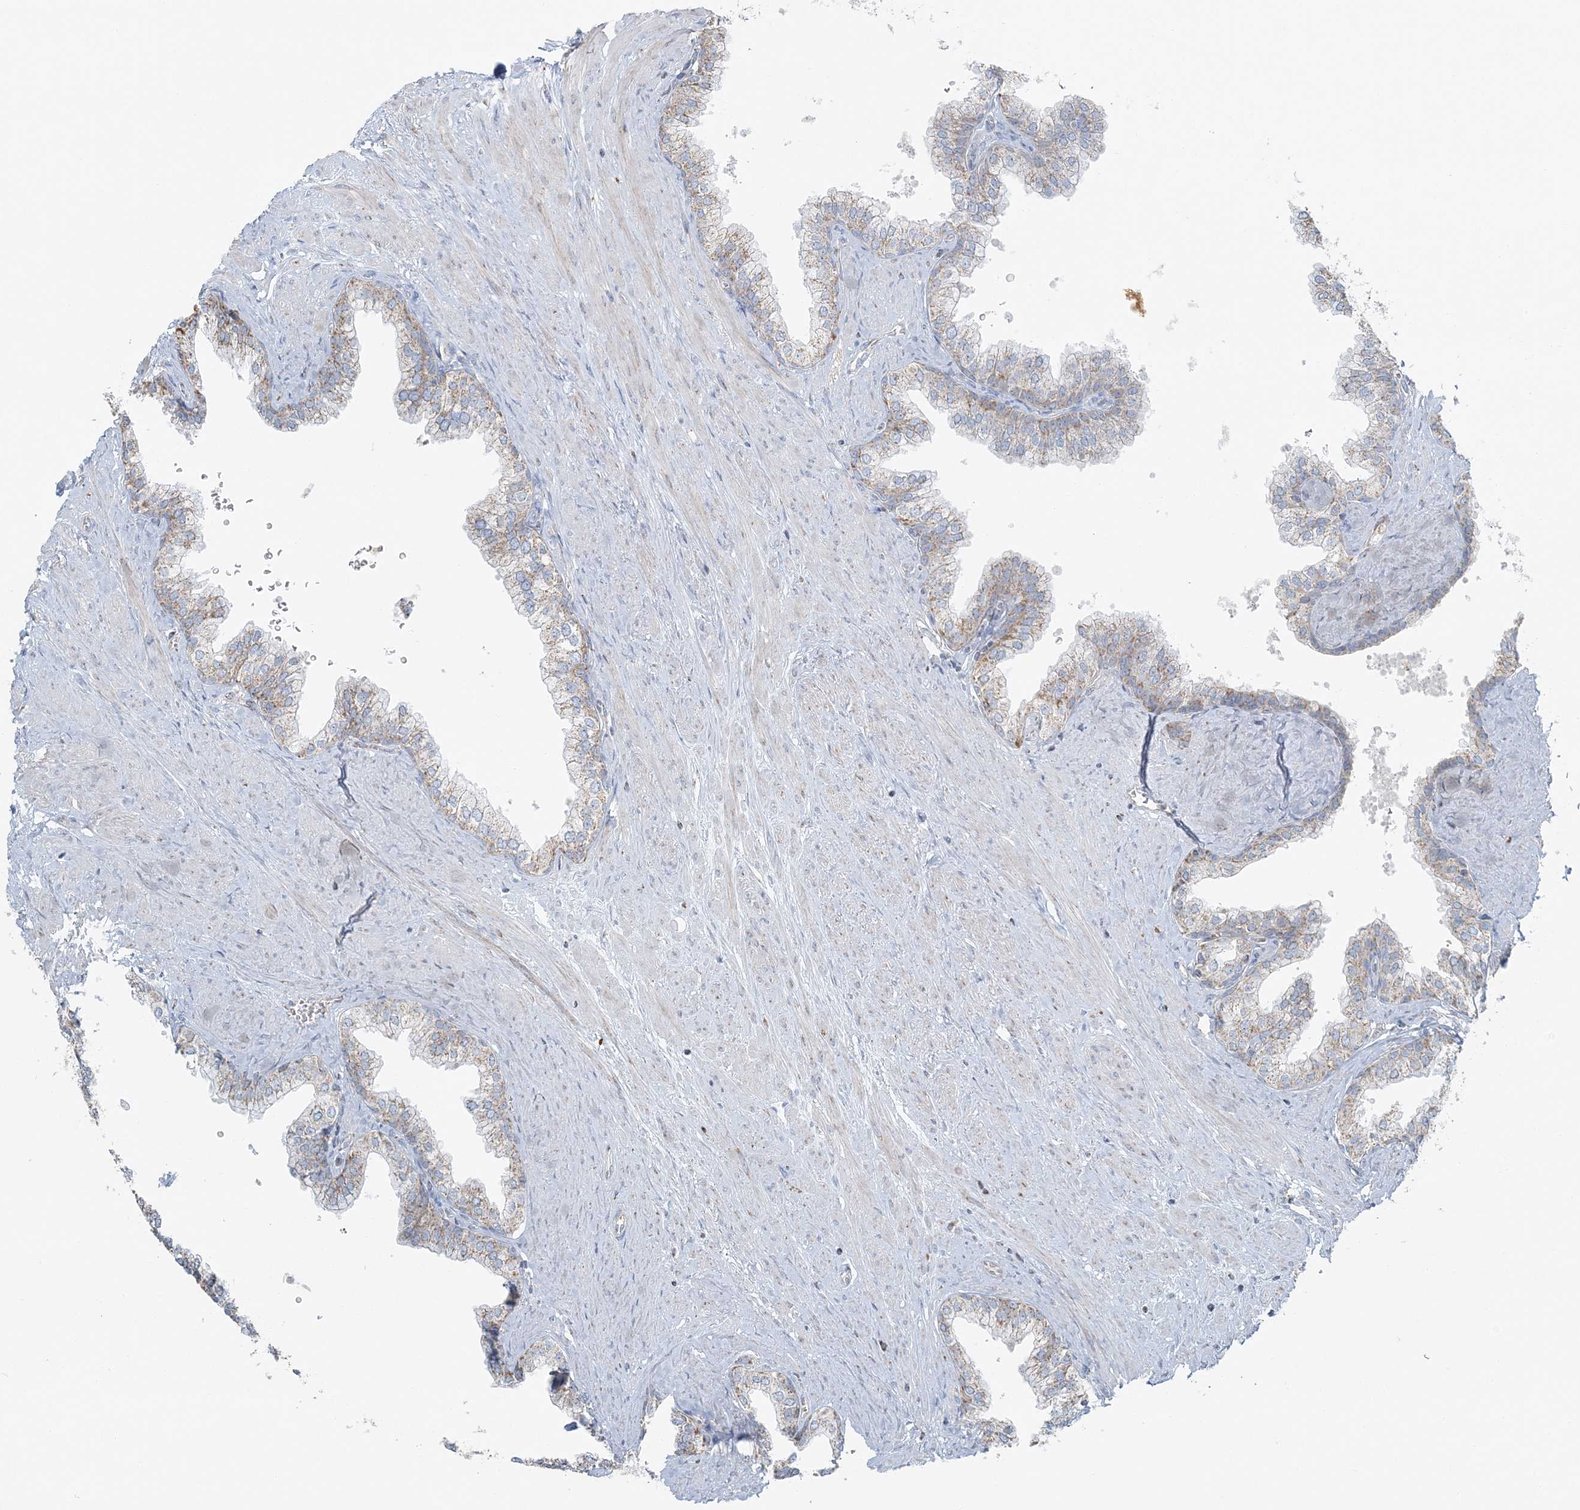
{"staining": {"intensity": "weak", "quantity": "25%-75%", "location": "cytoplasmic/membranous"}, "tissue": "prostate", "cell_type": "Glandular cells", "image_type": "normal", "snomed": [{"axis": "morphology", "description": "Normal tissue, NOS"}, {"axis": "morphology", "description": "Urothelial carcinoma, Low grade"}, {"axis": "topography", "description": "Urinary bladder"}, {"axis": "topography", "description": "Prostate"}], "caption": "IHC staining of normal prostate, which reveals low levels of weak cytoplasmic/membranous staining in approximately 25%-75% of glandular cells indicating weak cytoplasmic/membranous protein staining. The staining was performed using DAB (brown) for protein detection and nuclei were counterstained in hematoxylin (blue).", "gene": "SLC22A16", "patient": {"sex": "male", "age": 60}}